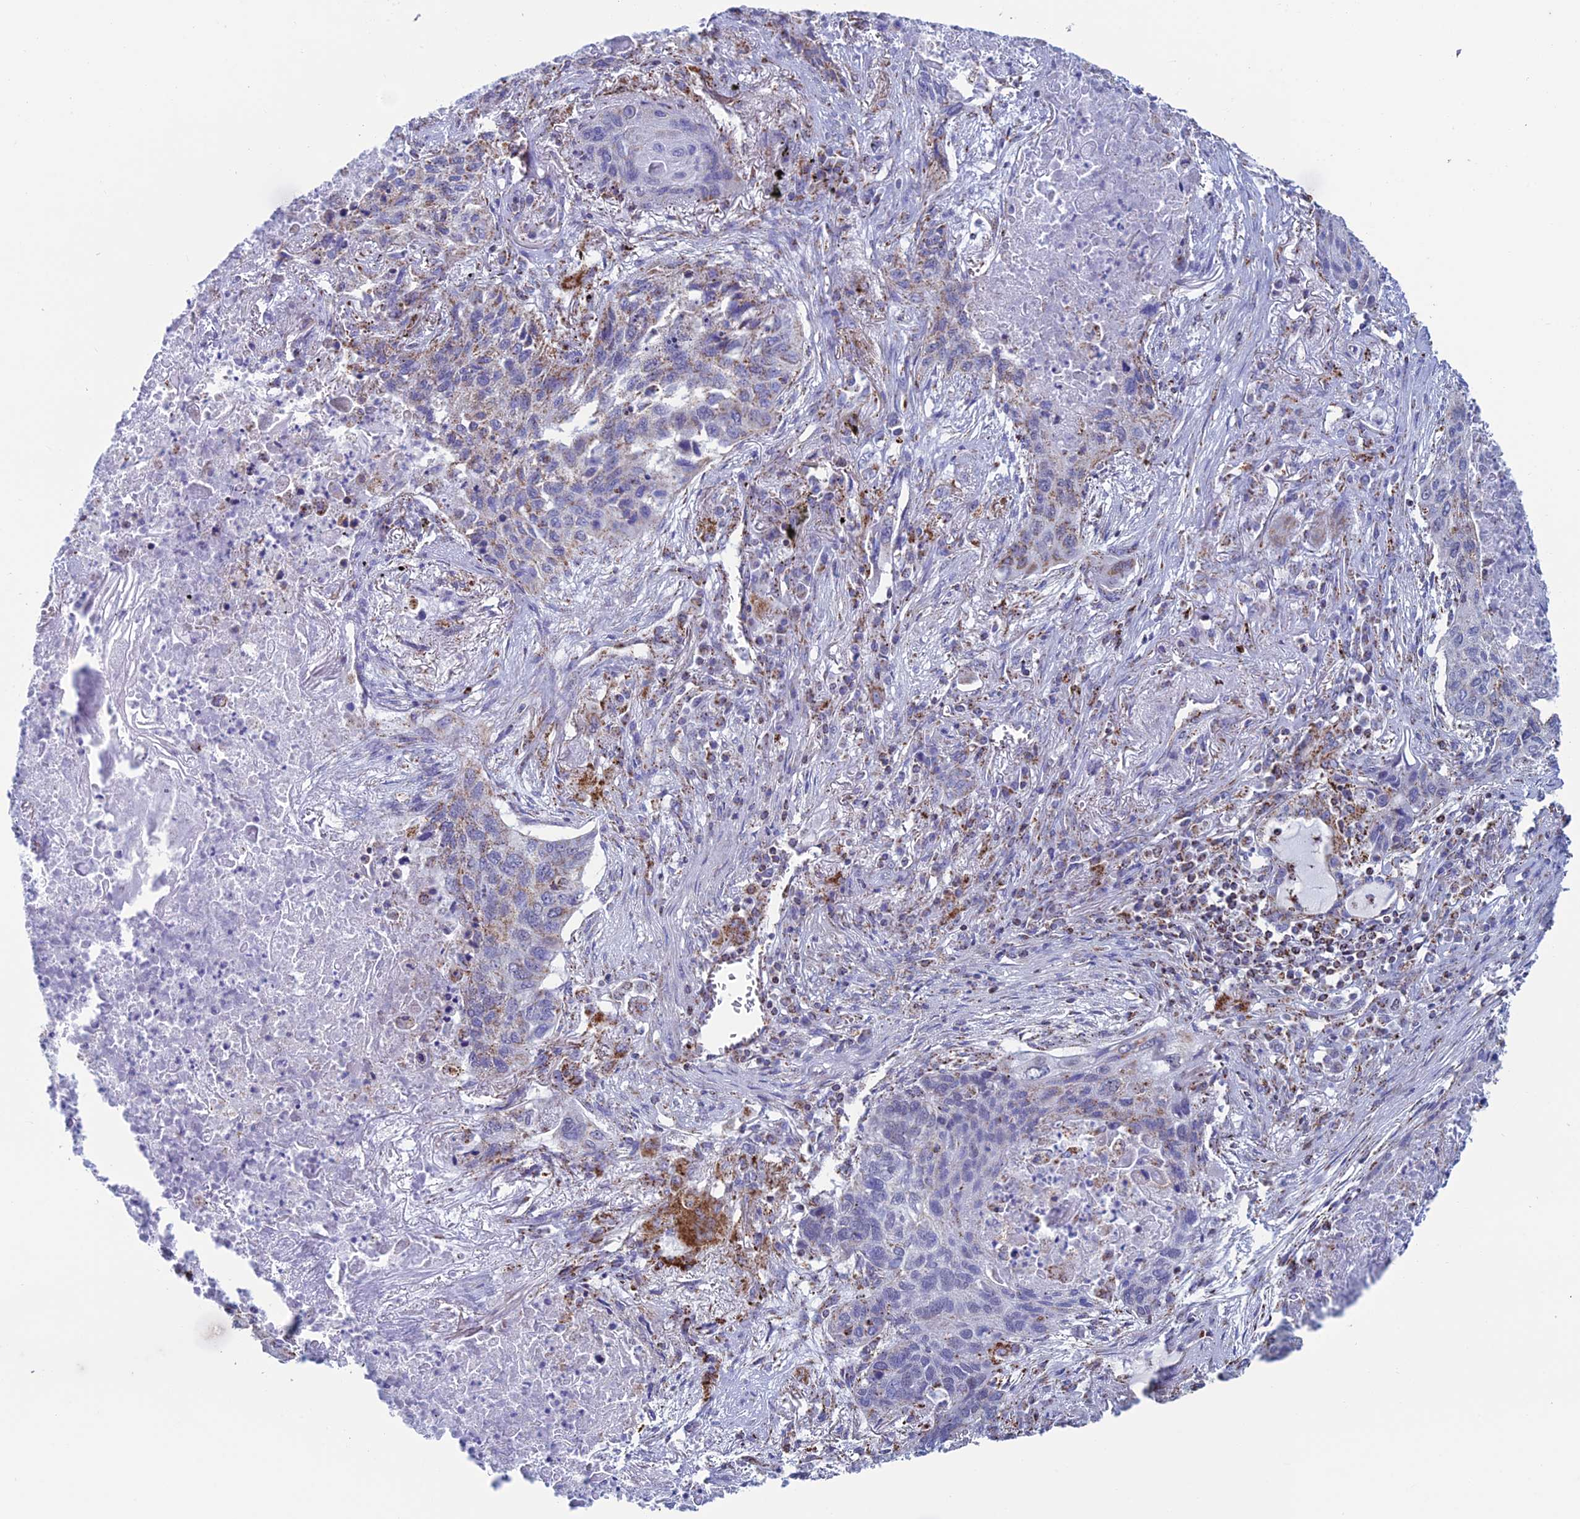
{"staining": {"intensity": "weak", "quantity": "<25%", "location": "cytoplasmic/membranous"}, "tissue": "lung cancer", "cell_type": "Tumor cells", "image_type": "cancer", "snomed": [{"axis": "morphology", "description": "Squamous cell carcinoma, NOS"}, {"axis": "topography", "description": "Lung"}], "caption": "Immunohistochemical staining of human lung cancer displays no significant expression in tumor cells.", "gene": "ZNG1B", "patient": {"sex": "female", "age": 63}}